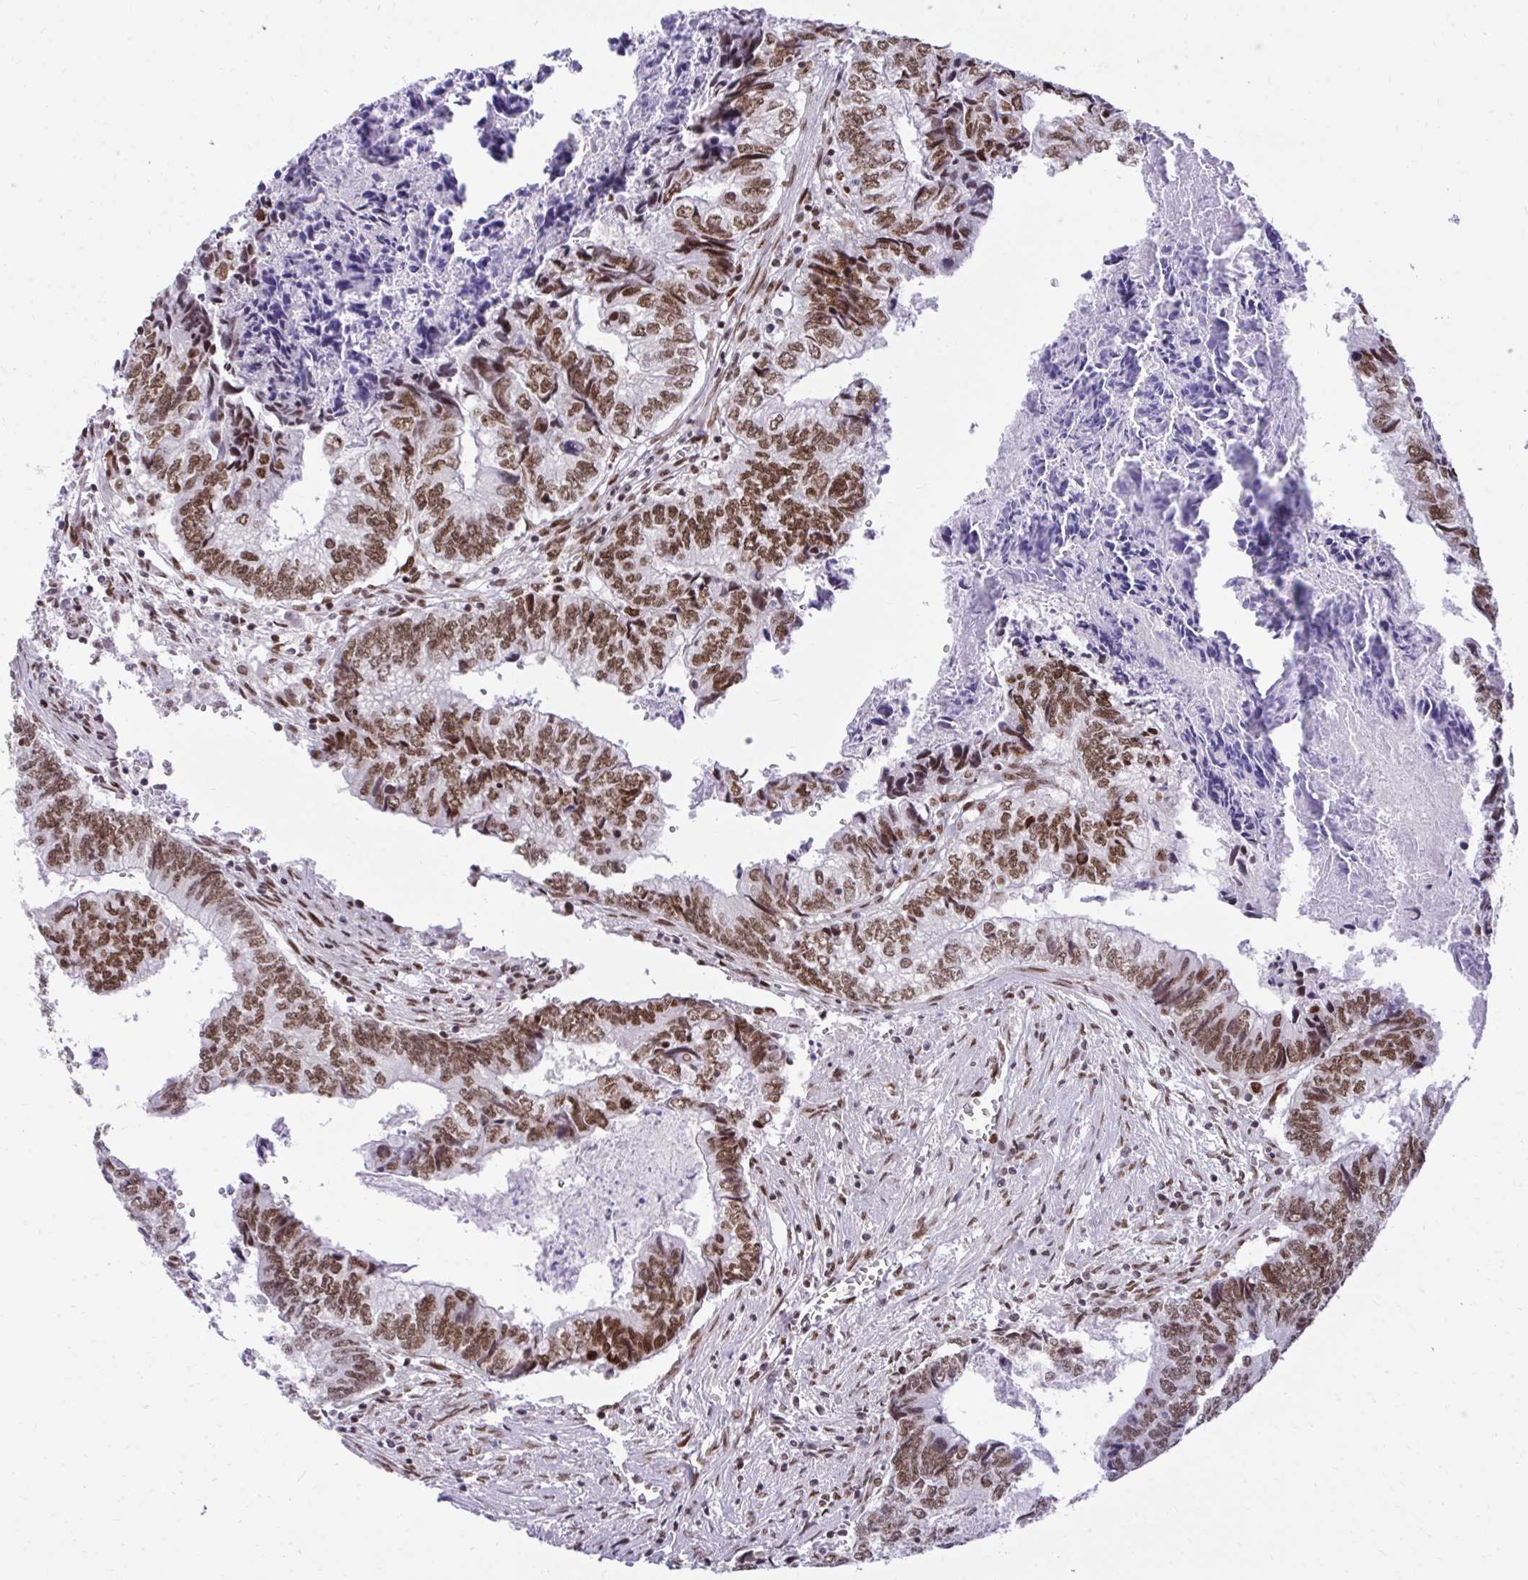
{"staining": {"intensity": "moderate", "quantity": ">75%", "location": "nuclear"}, "tissue": "colorectal cancer", "cell_type": "Tumor cells", "image_type": "cancer", "snomed": [{"axis": "morphology", "description": "Adenocarcinoma, NOS"}, {"axis": "topography", "description": "Colon"}], "caption": "About >75% of tumor cells in human colorectal adenocarcinoma show moderate nuclear protein expression as visualized by brown immunohistochemical staining.", "gene": "CDYL", "patient": {"sex": "male", "age": 86}}